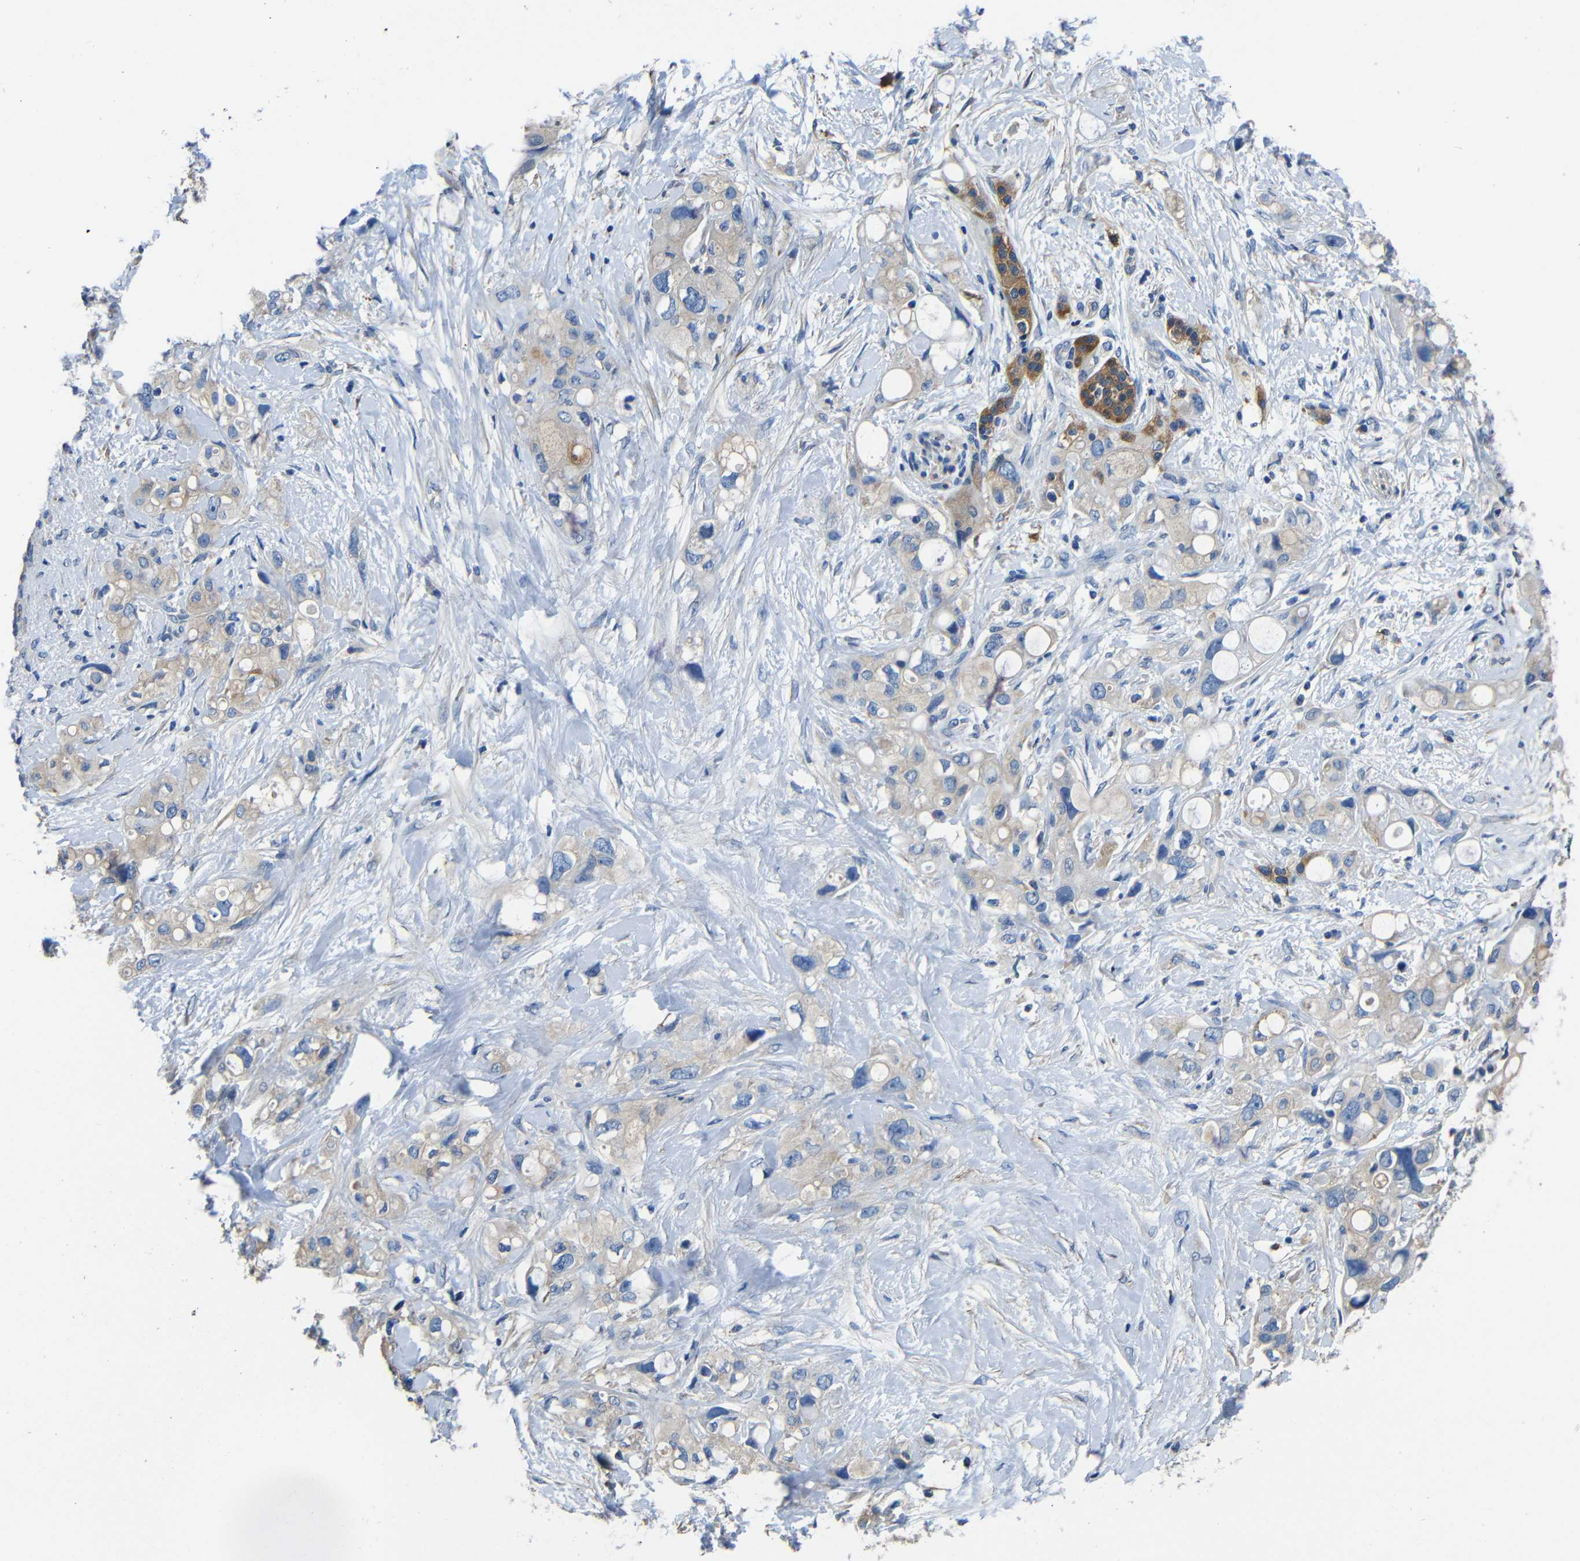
{"staining": {"intensity": "weak", "quantity": "25%-75%", "location": "cytoplasmic/membranous"}, "tissue": "pancreatic cancer", "cell_type": "Tumor cells", "image_type": "cancer", "snomed": [{"axis": "morphology", "description": "Adenocarcinoma, NOS"}, {"axis": "topography", "description": "Pancreas"}], "caption": "An image showing weak cytoplasmic/membranous positivity in about 25%-75% of tumor cells in pancreatic adenocarcinoma, as visualized by brown immunohistochemical staining.", "gene": "GDI1", "patient": {"sex": "female", "age": 56}}